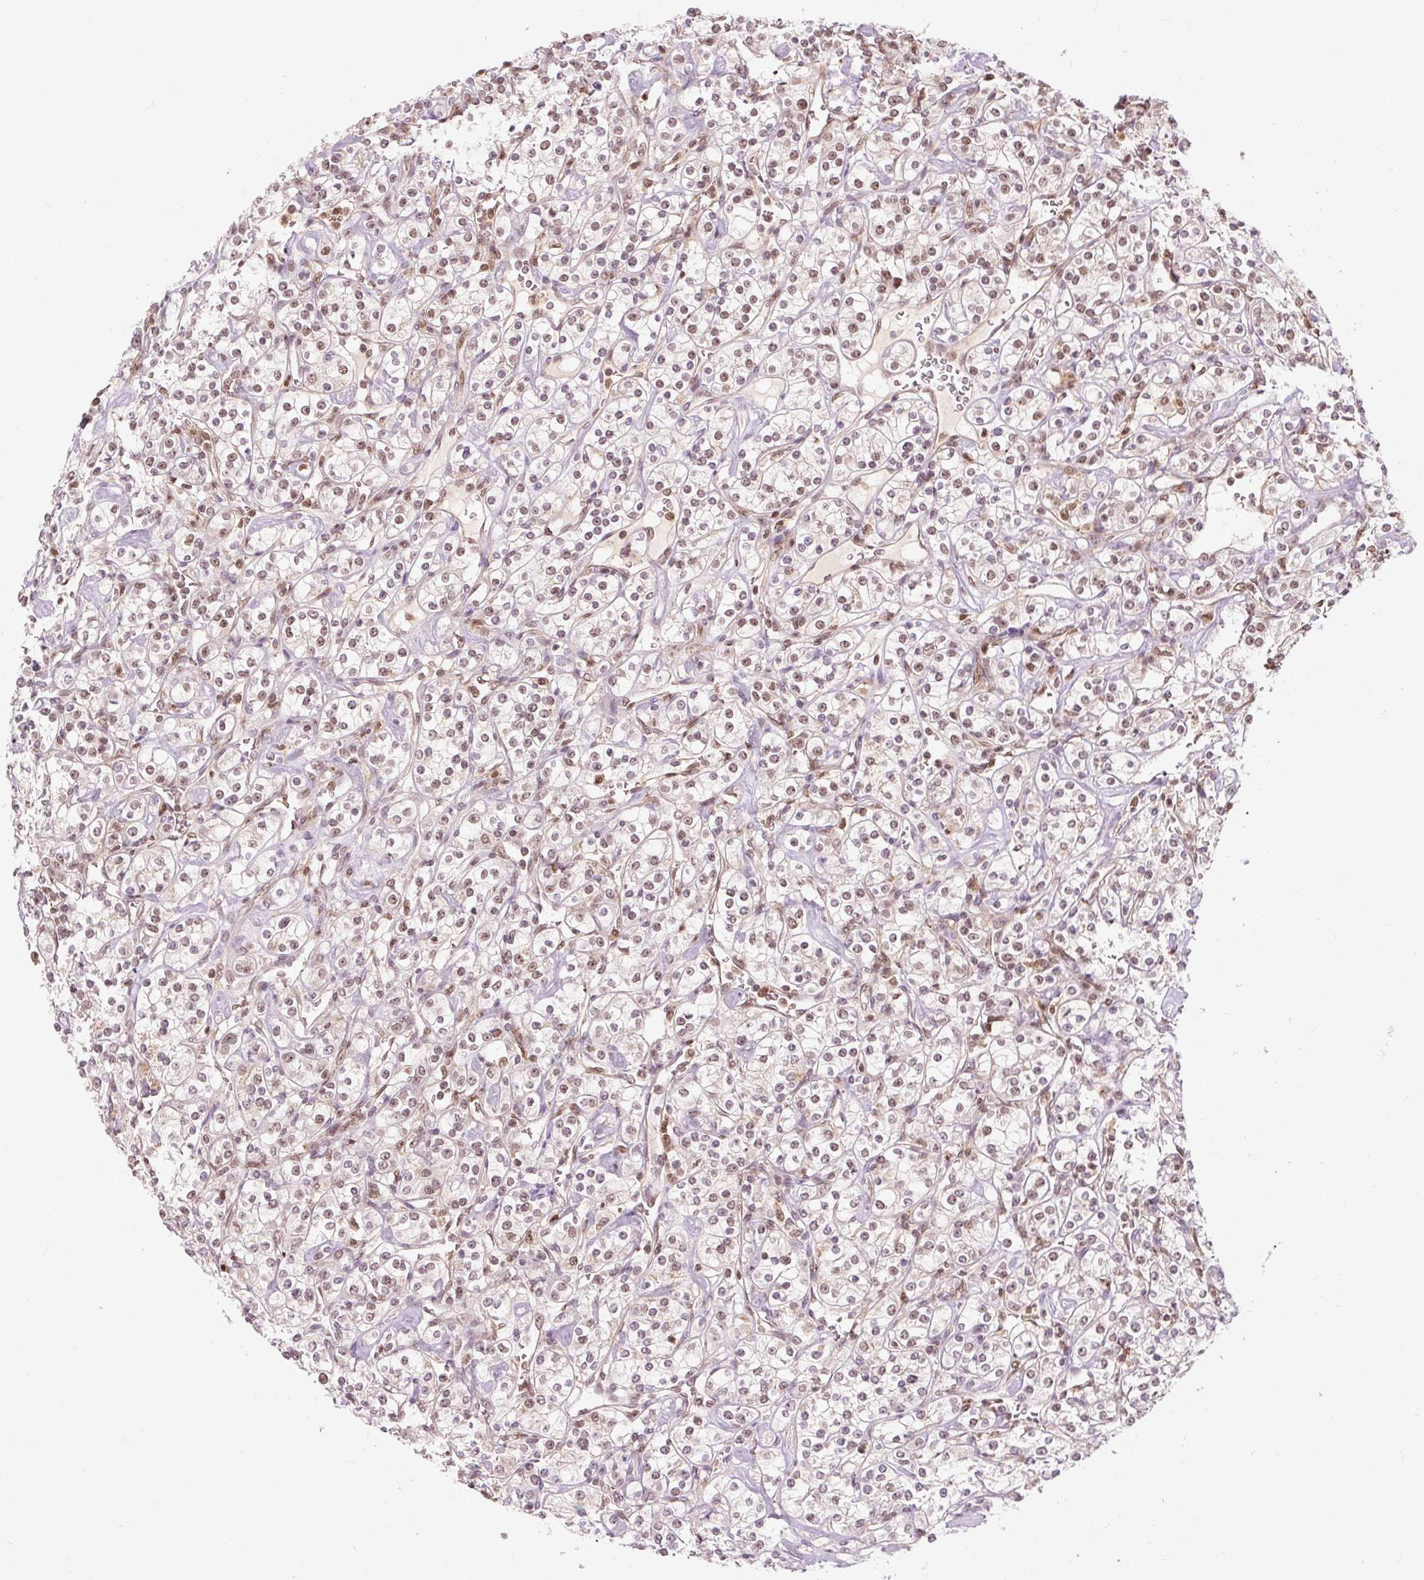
{"staining": {"intensity": "moderate", "quantity": "25%-75%", "location": "nuclear"}, "tissue": "renal cancer", "cell_type": "Tumor cells", "image_type": "cancer", "snomed": [{"axis": "morphology", "description": "Adenocarcinoma, NOS"}, {"axis": "topography", "description": "Kidney"}], "caption": "Protein staining of renal adenocarcinoma tissue exhibits moderate nuclear expression in about 25%-75% of tumor cells. Using DAB (3,3'-diaminobenzidine) (brown) and hematoxylin (blue) stains, captured at high magnification using brightfield microscopy.", "gene": "CSTF1", "patient": {"sex": "male", "age": 77}}